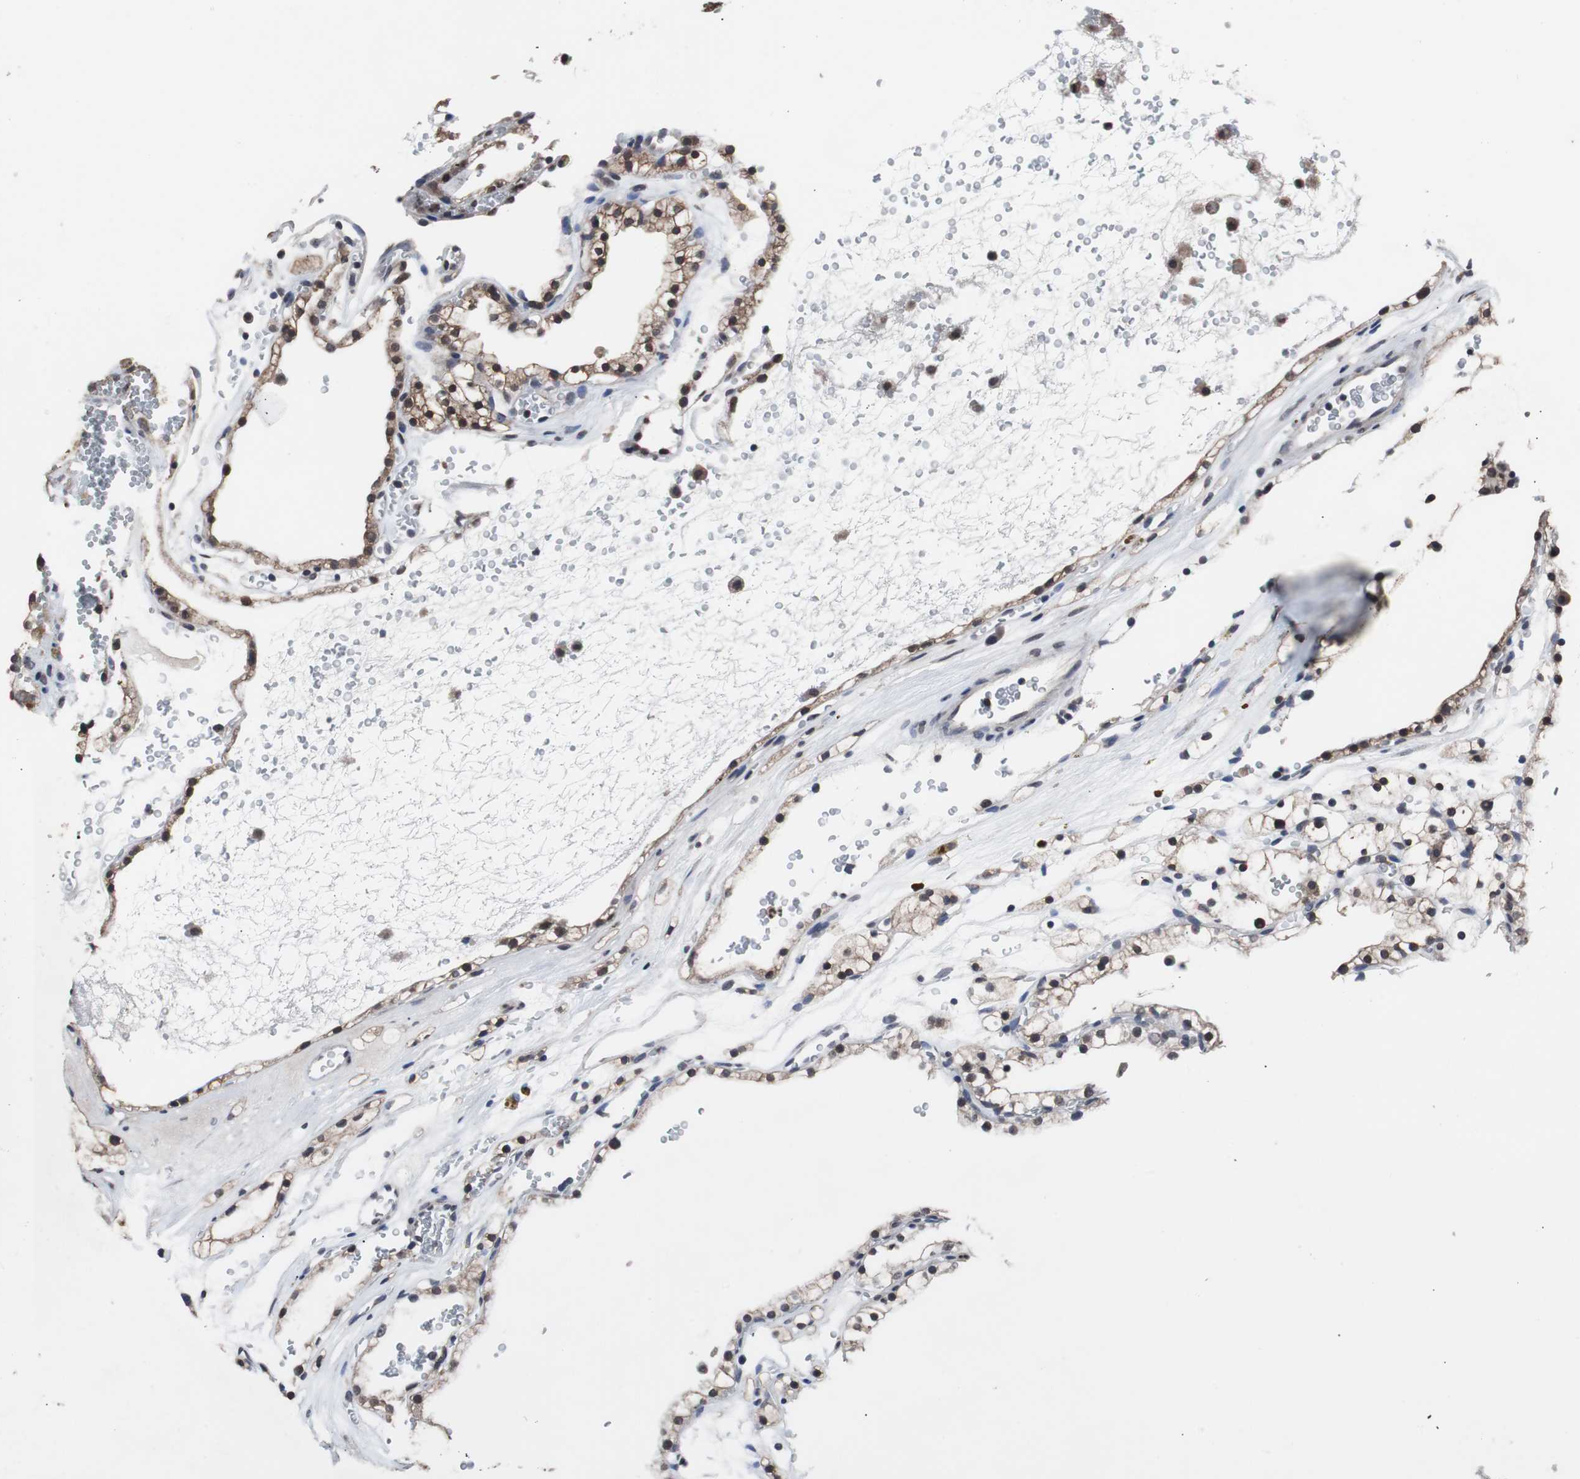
{"staining": {"intensity": "moderate", "quantity": "25%-75%", "location": "nuclear"}, "tissue": "renal cancer", "cell_type": "Tumor cells", "image_type": "cancer", "snomed": [{"axis": "morphology", "description": "Adenocarcinoma, NOS"}, {"axis": "topography", "description": "Kidney"}], "caption": "Moderate nuclear expression for a protein is identified in approximately 25%-75% of tumor cells of adenocarcinoma (renal) using immunohistochemistry.", "gene": "MED27", "patient": {"sex": "female", "age": 41}}